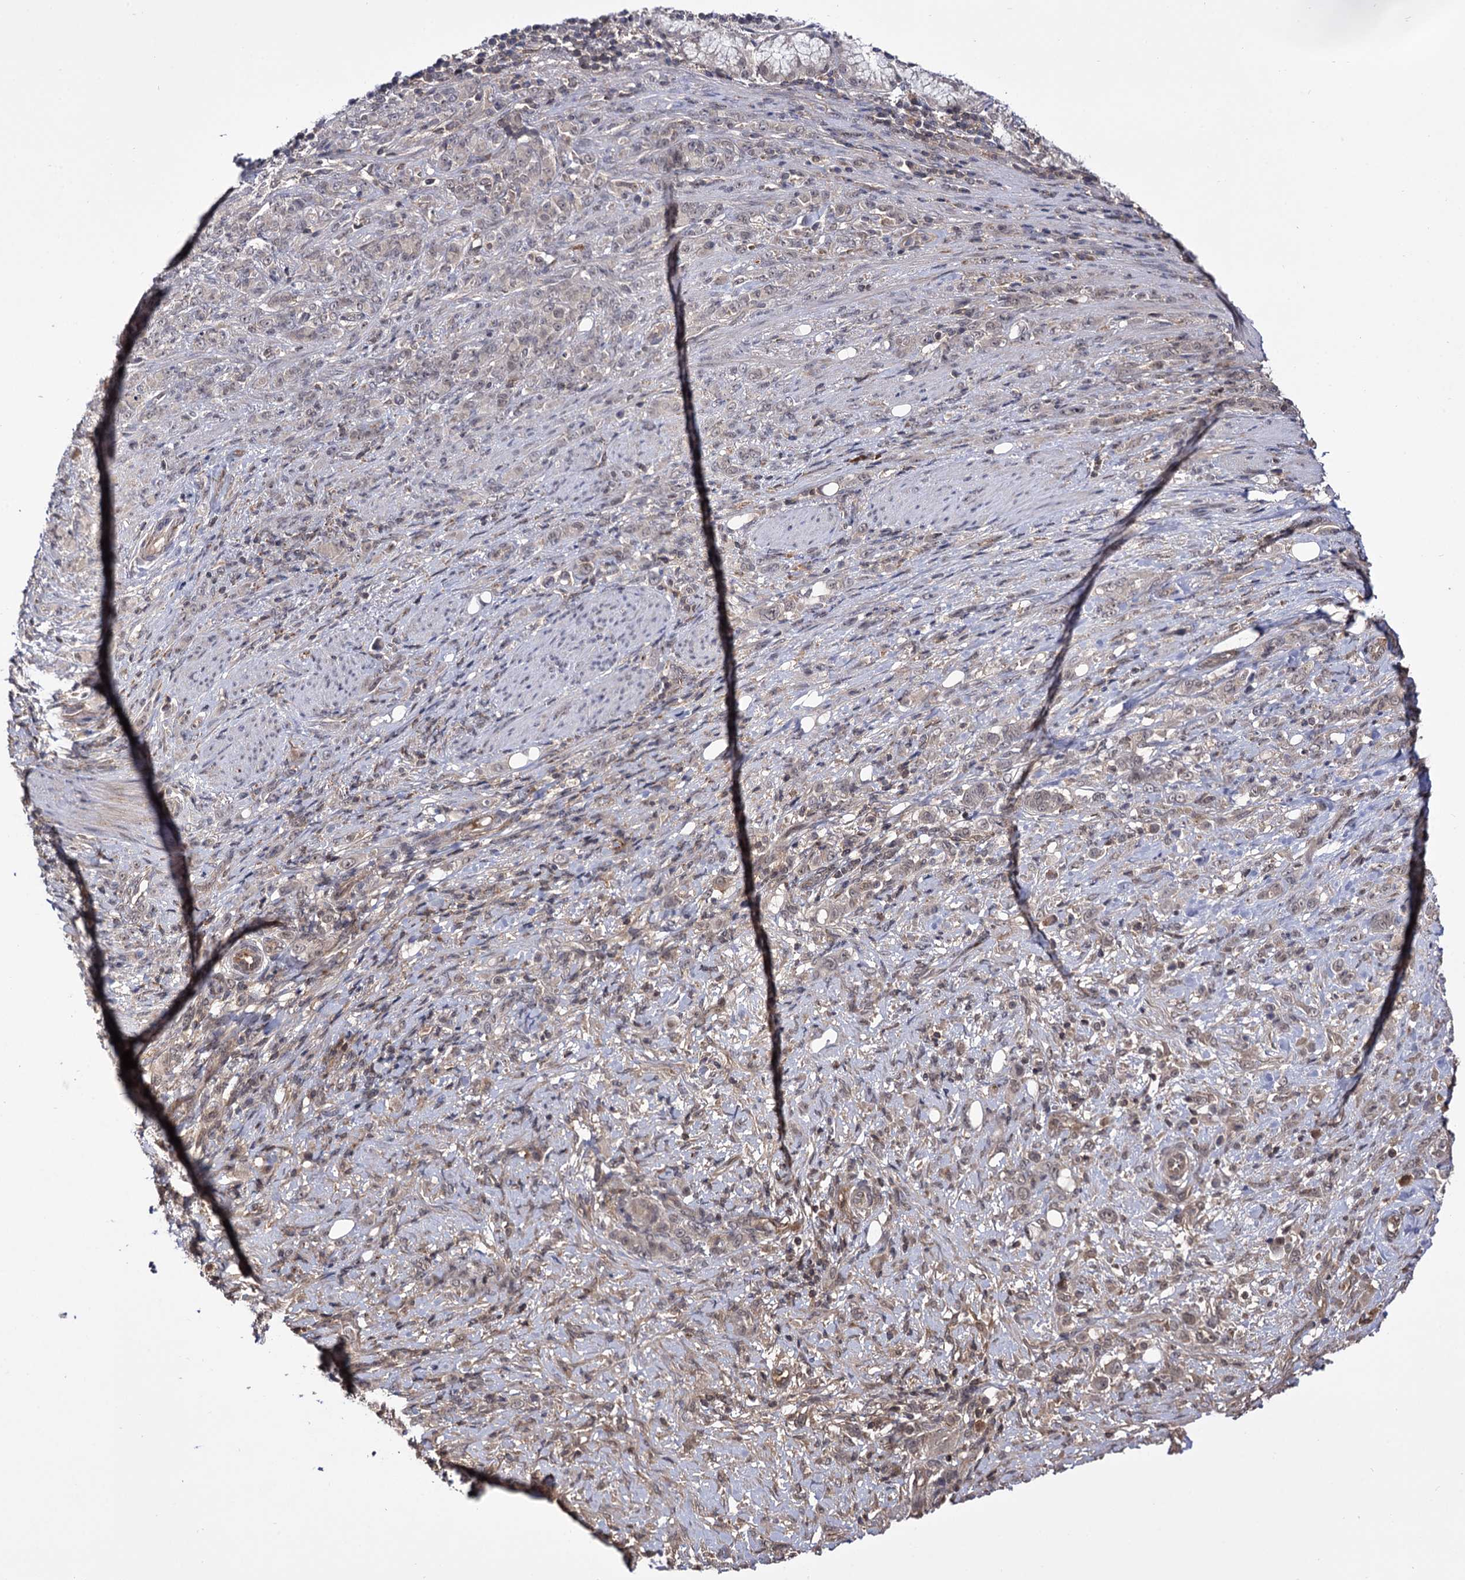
{"staining": {"intensity": "weak", "quantity": "25%-75%", "location": "nuclear"}, "tissue": "stomach cancer", "cell_type": "Tumor cells", "image_type": "cancer", "snomed": [{"axis": "morphology", "description": "Adenocarcinoma, NOS"}, {"axis": "topography", "description": "Stomach"}], "caption": "The photomicrograph exhibits staining of adenocarcinoma (stomach), revealing weak nuclear protein expression (brown color) within tumor cells.", "gene": "MICAL2", "patient": {"sex": "female", "age": 79}}